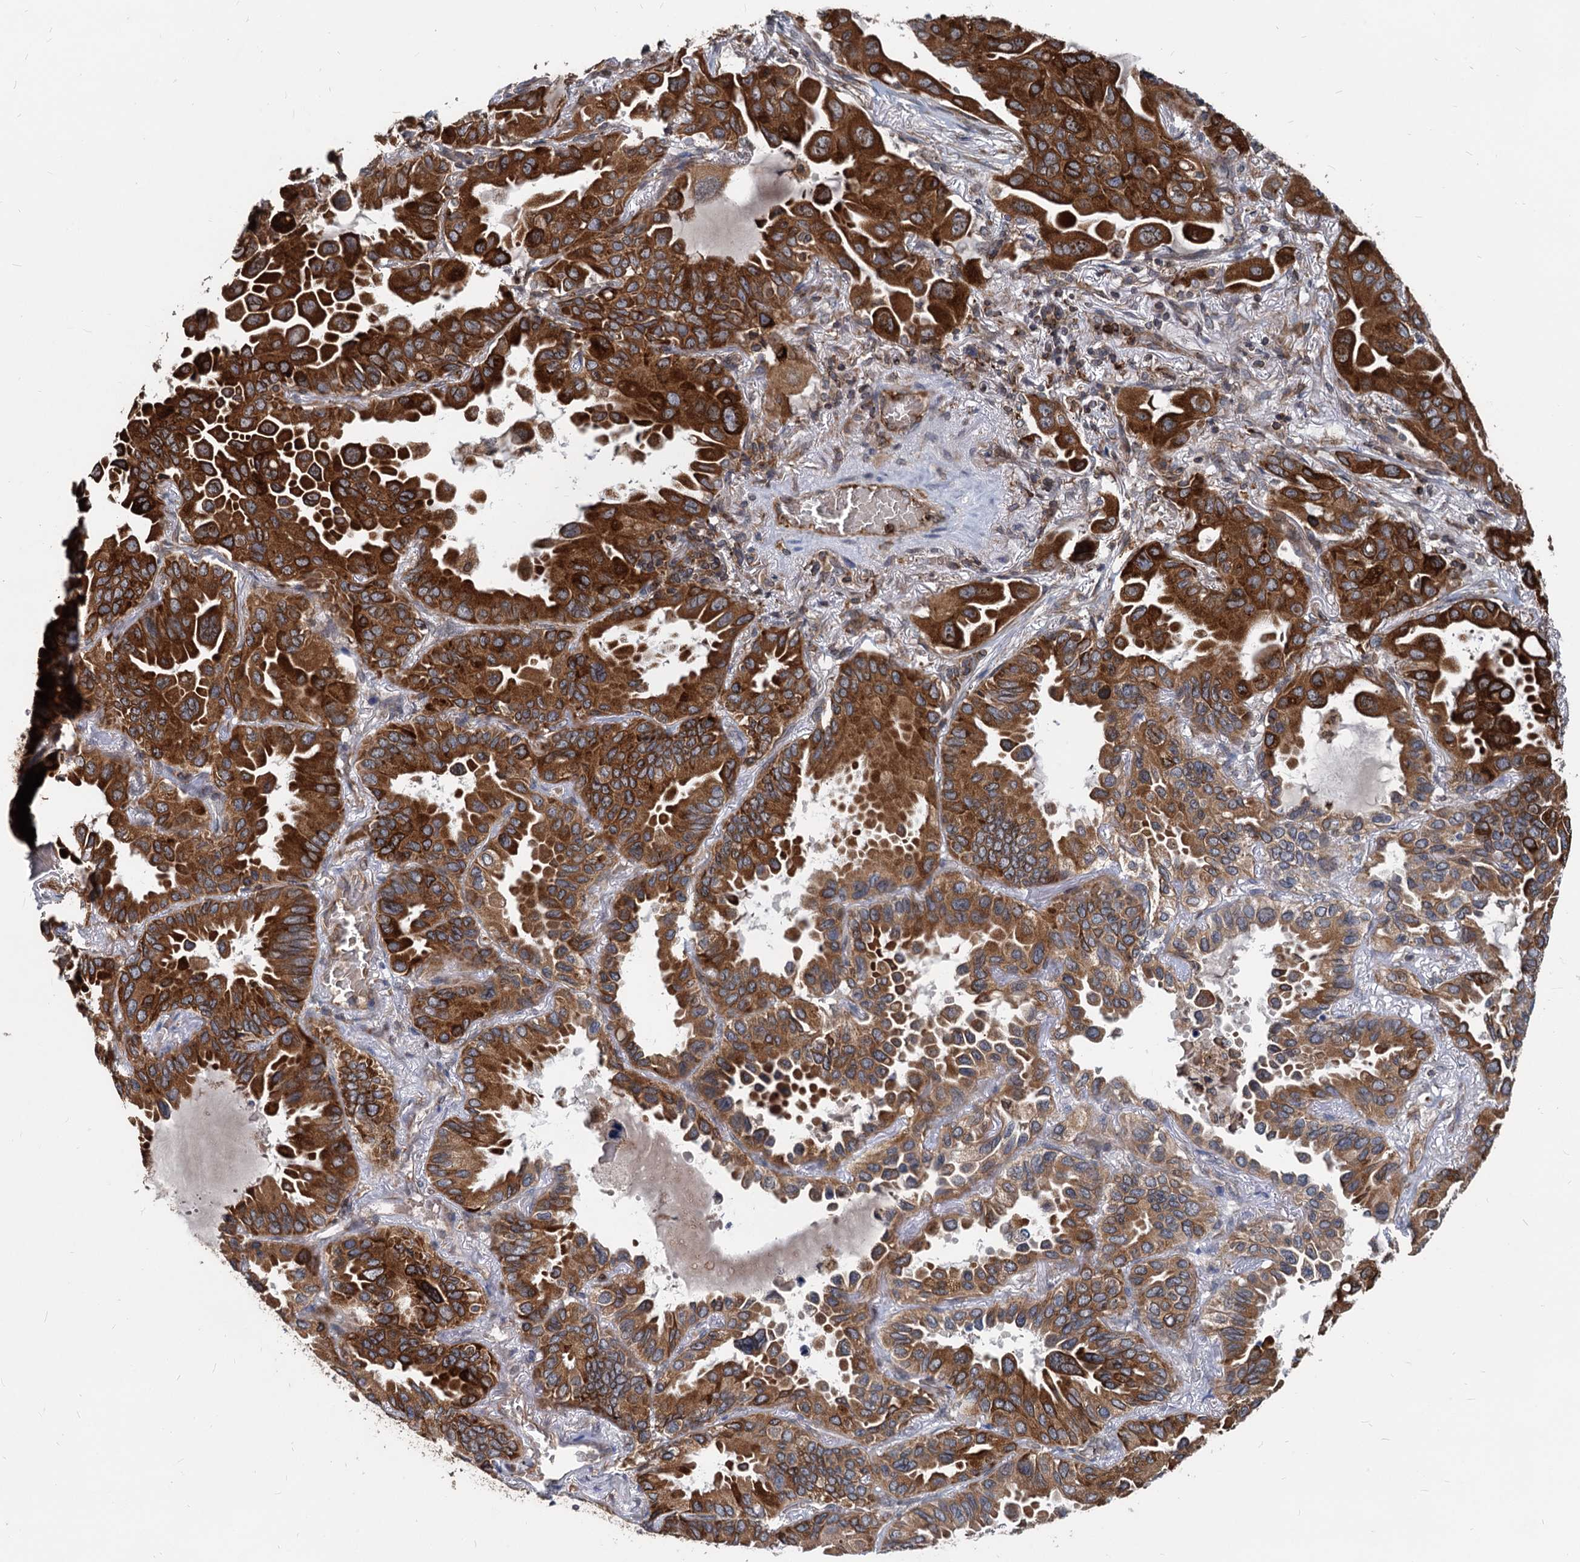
{"staining": {"intensity": "strong", "quantity": ">75%", "location": "cytoplasmic/membranous"}, "tissue": "lung cancer", "cell_type": "Tumor cells", "image_type": "cancer", "snomed": [{"axis": "morphology", "description": "Adenocarcinoma, NOS"}, {"axis": "topography", "description": "Lung"}], "caption": "A high-resolution micrograph shows IHC staining of lung adenocarcinoma, which exhibits strong cytoplasmic/membranous positivity in approximately >75% of tumor cells.", "gene": "STIM1", "patient": {"sex": "male", "age": 64}}